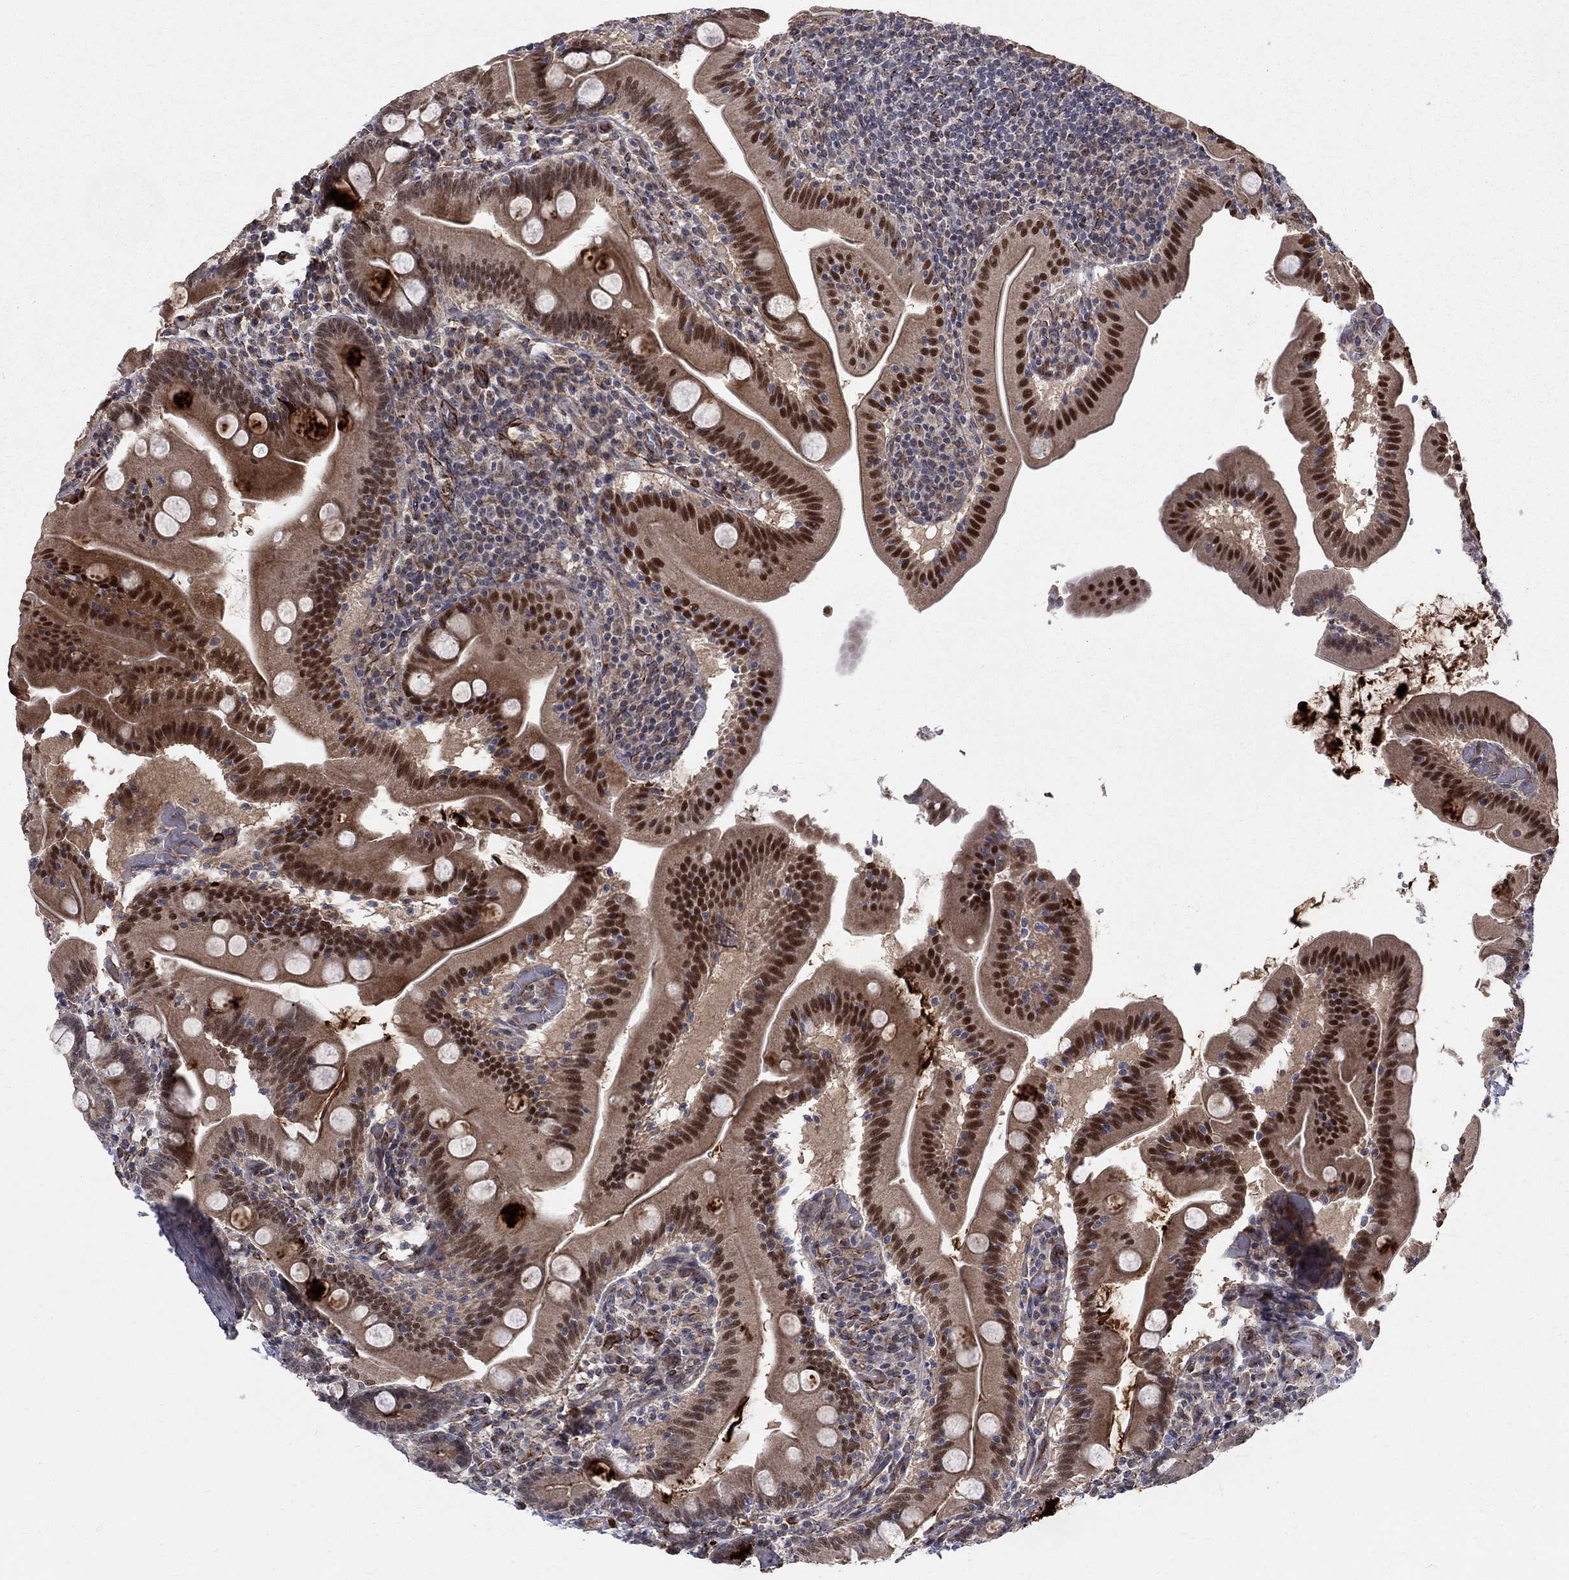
{"staining": {"intensity": "strong", "quantity": ">75%", "location": "cytoplasmic/membranous,nuclear"}, "tissue": "small intestine", "cell_type": "Glandular cells", "image_type": "normal", "snomed": [{"axis": "morphology", "description": "Normal tissue, NOS"}, {"axis": "topography", "description": "Small intestine"}], "caption": "Immunohistochemical staining of normal human small intestine displays high levels of strong cytoplasmic/membranous,nuclear expression in about >75% of glandular cells.", "gene": "MSRA", "patient": {"sex": "male", "age": 37}}